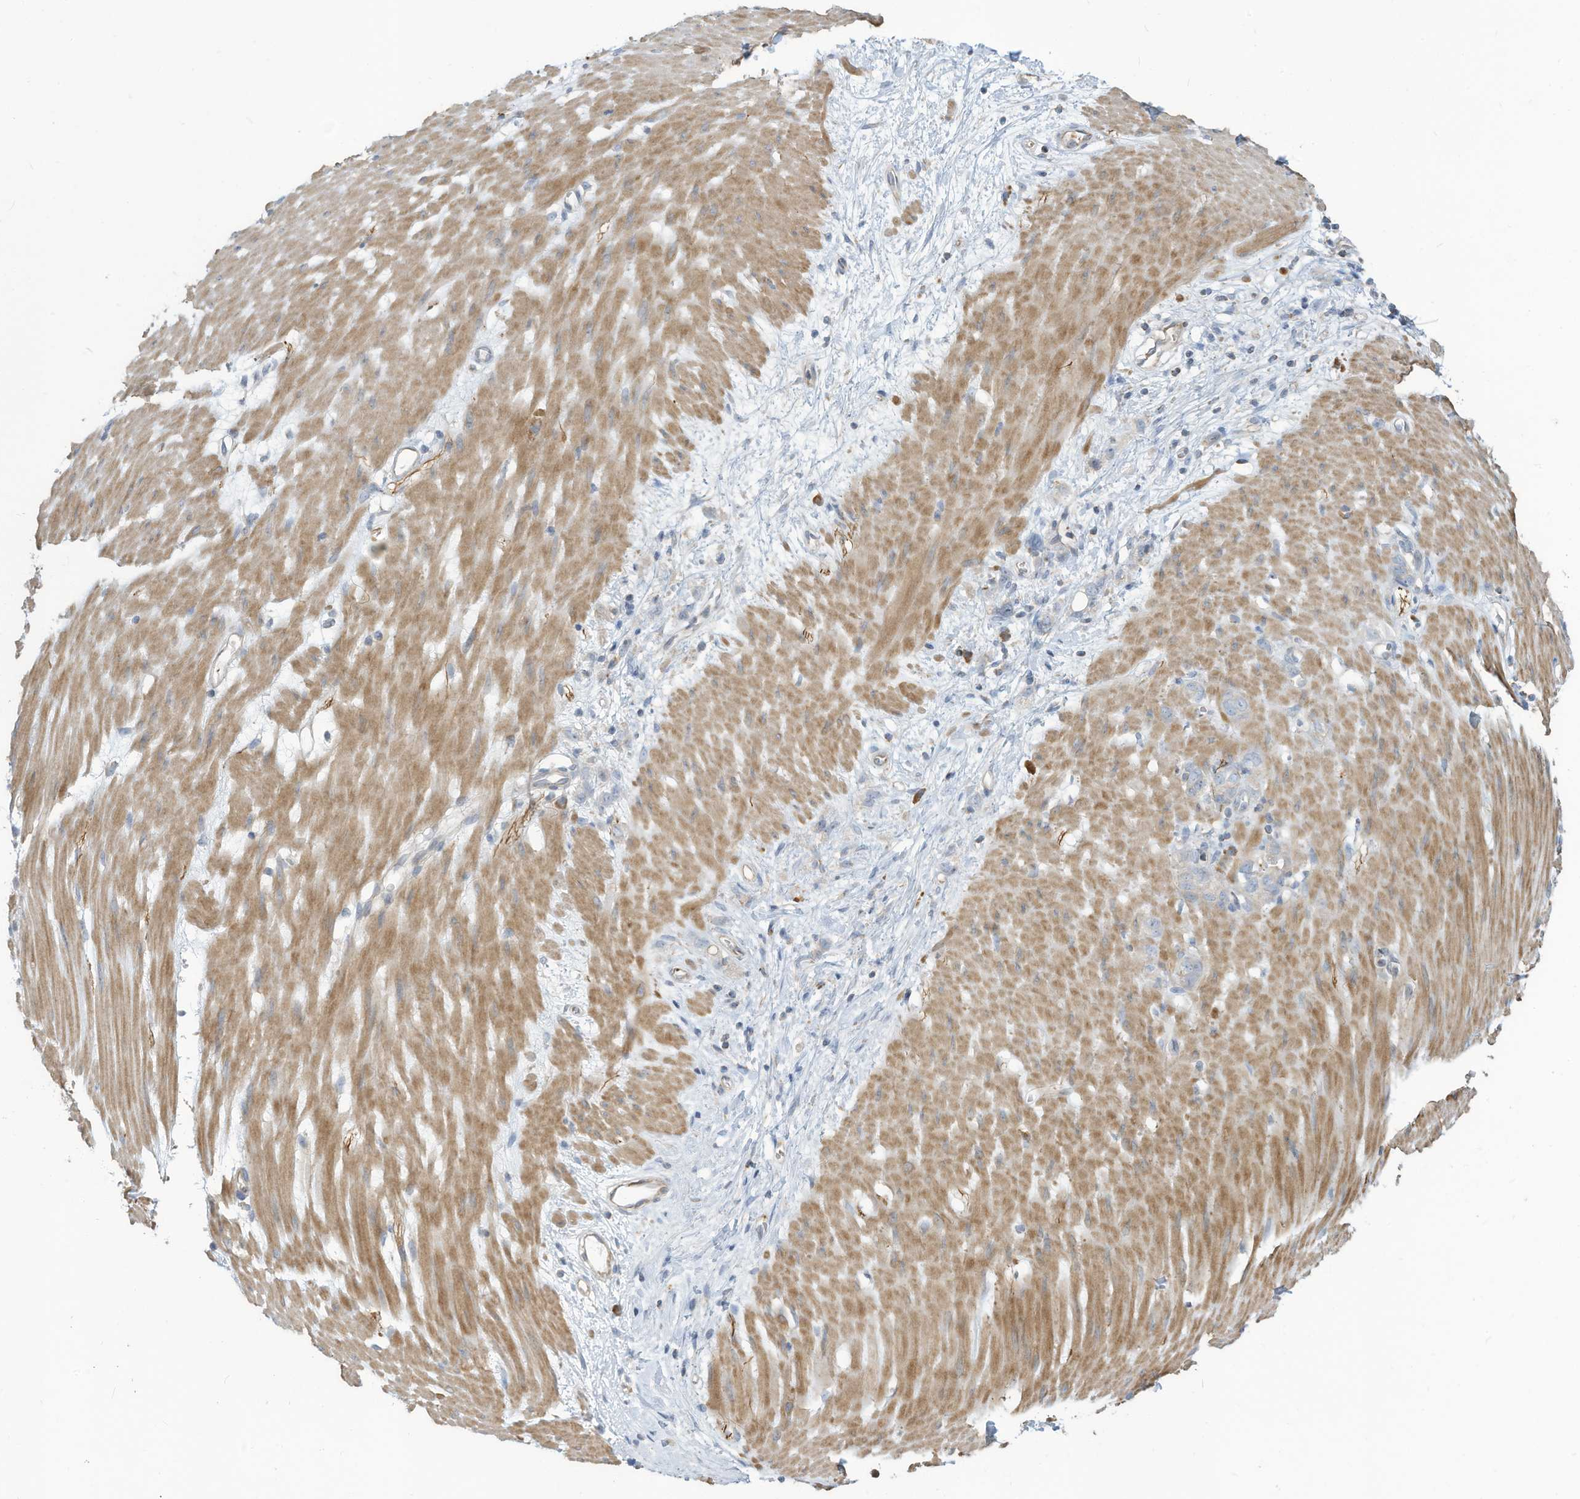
{"staining": {"intensity": "negative", "quantity": "none", "location": "none"}, "tissue": "stomach cancer", "cell_type": "Tumor cells", "image_type": "cancer", "snomed": [{"axis": "morphology", "description": "Adenocarcinoma, NOS"}, {"axis": "topography", "description": "Stomach"}], "caption": "Immunohistochemistry histopathology image of neoplastic tissue: human stomach cancer stained with DAB (3,3'-diaminobenzidine) exhibits no significant protein positivity in tumor cells.", "gene": "GTPBP2", "patient": {"sex": "female", "age": 76}}